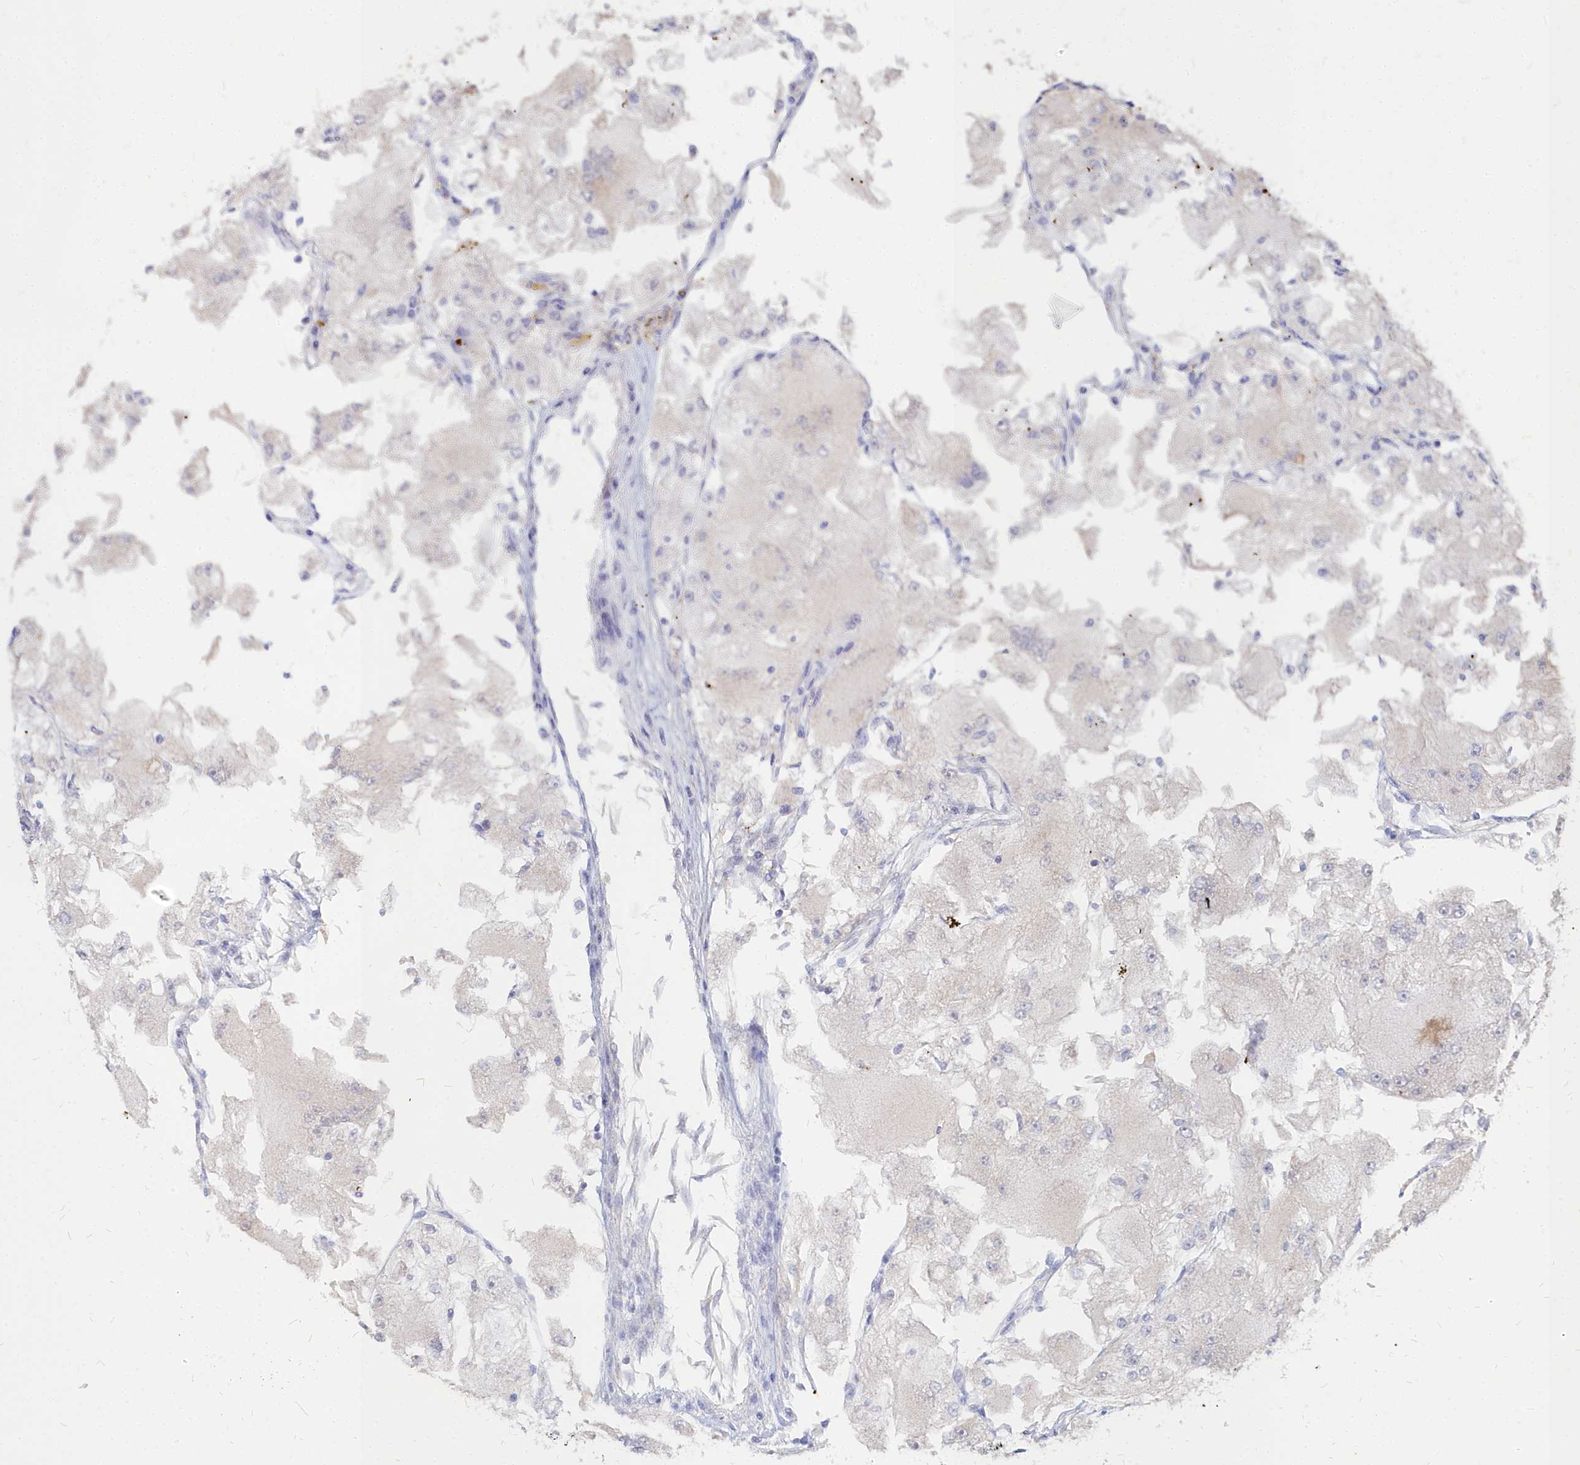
{"staining": {"intensity": "negative", "quantity": "none", "location": "none"}, "tissue": "renal cancer", "cell_type": "Tumor cells", "image_type": "cancer", "snomed": [{"axis": "morphology", "description": "Adenocarcinoma, NOS"}, {"axis": "topography", "description": "Kidney"}], "caption": "This is an IHC histopathology image of renal adenocarcinoma. There is no staining in tumor cells.", "gene": "NOXA1", "patient": {"sex": "female", "age": 72}}